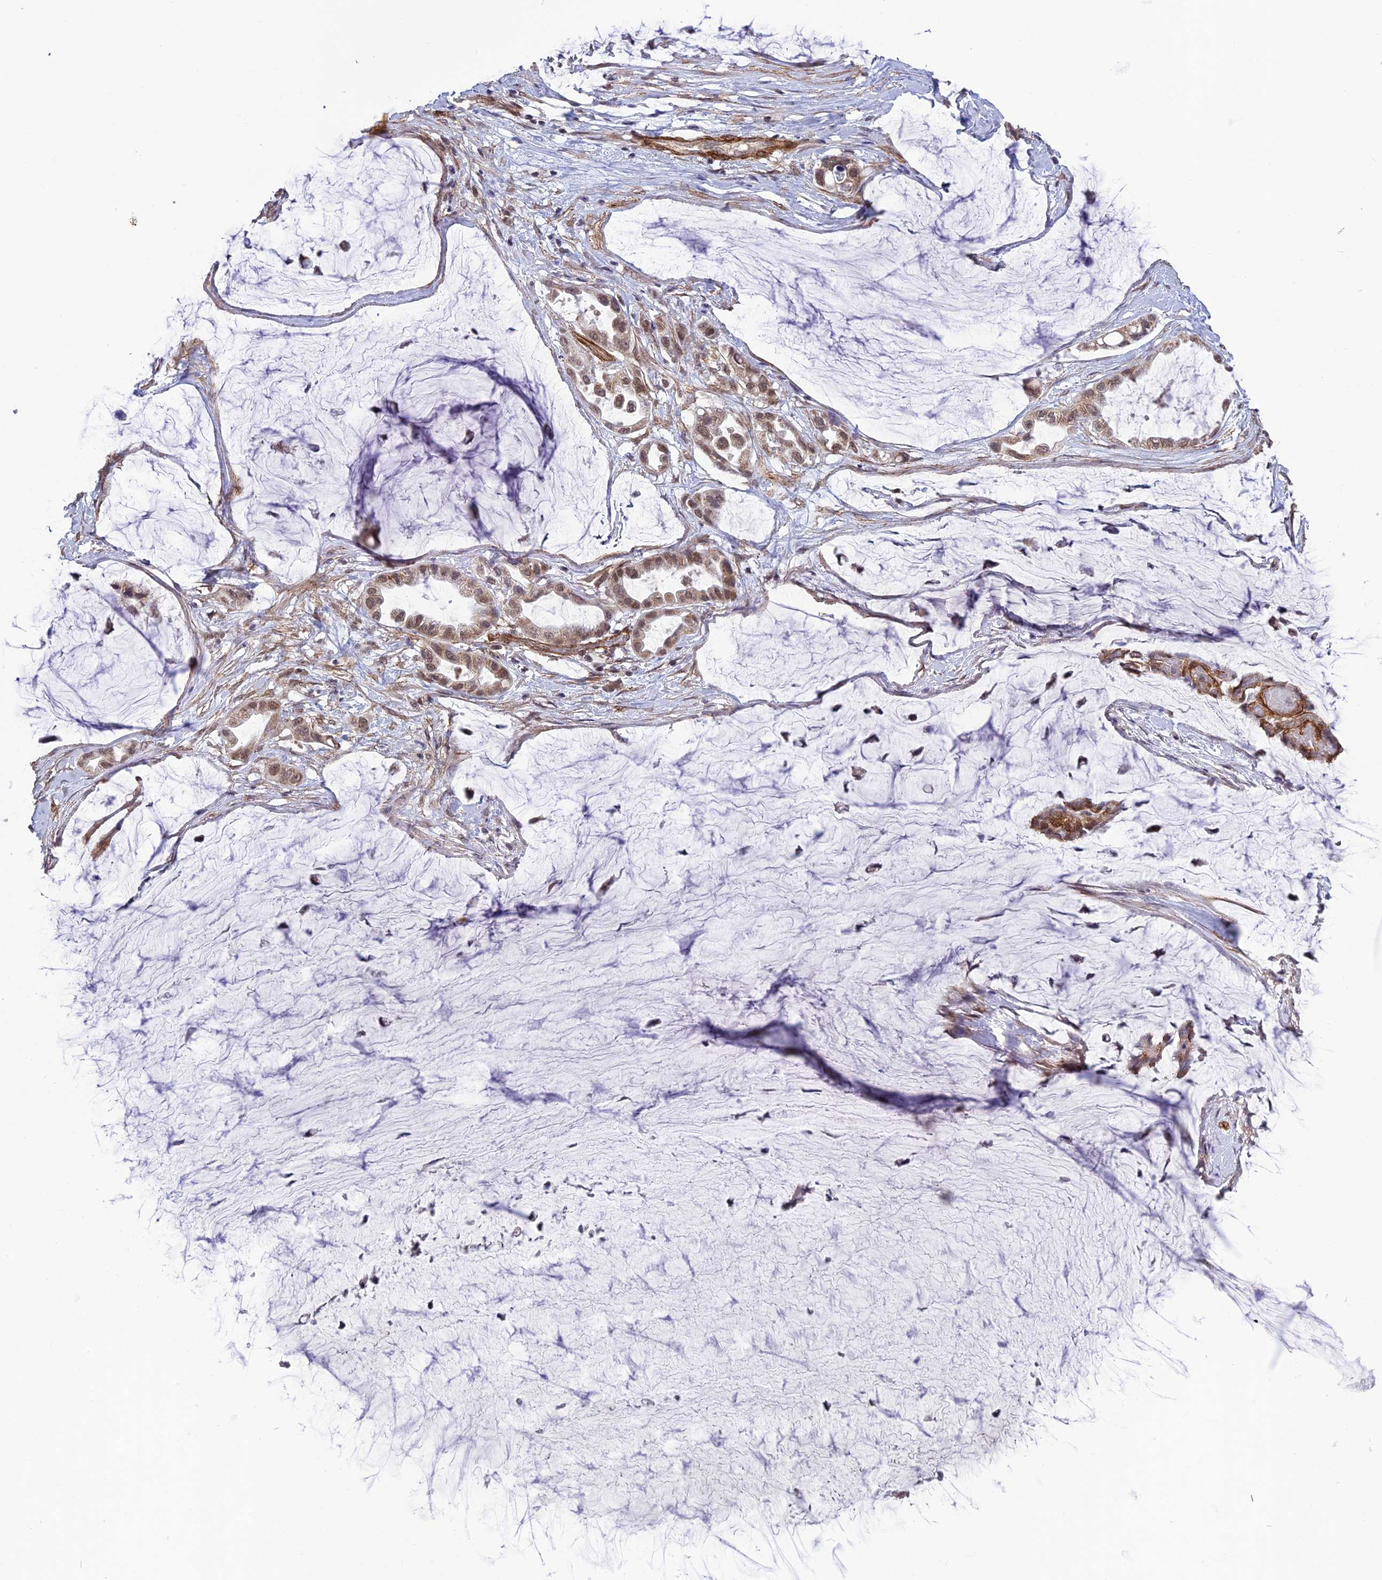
{"staining": {"intensity": "weak", "quantity": ">75%", "location": "cytoplasmic/membranous,nuclear"}, "tissue": "ovarian cancer", "cell_type": "Tumor cells", "image_type": "cancer", "snomed": [{"axis": "morphology", "description": "Cystadenocarcinoma, mucinous, NOS"}, {"axis": "topography", "description": "Ovary"}], "caption": "IHC of ovarian mucinous cystadenocarcinoma displays low levels of weak cytoplasmic/membranous and nuclear expression in approximately >75% of tumor cells. (IHC, brightfield microscopy, high magnification).", "gene": "TNS1", "patient": {"sex": "female", "age": 39}}